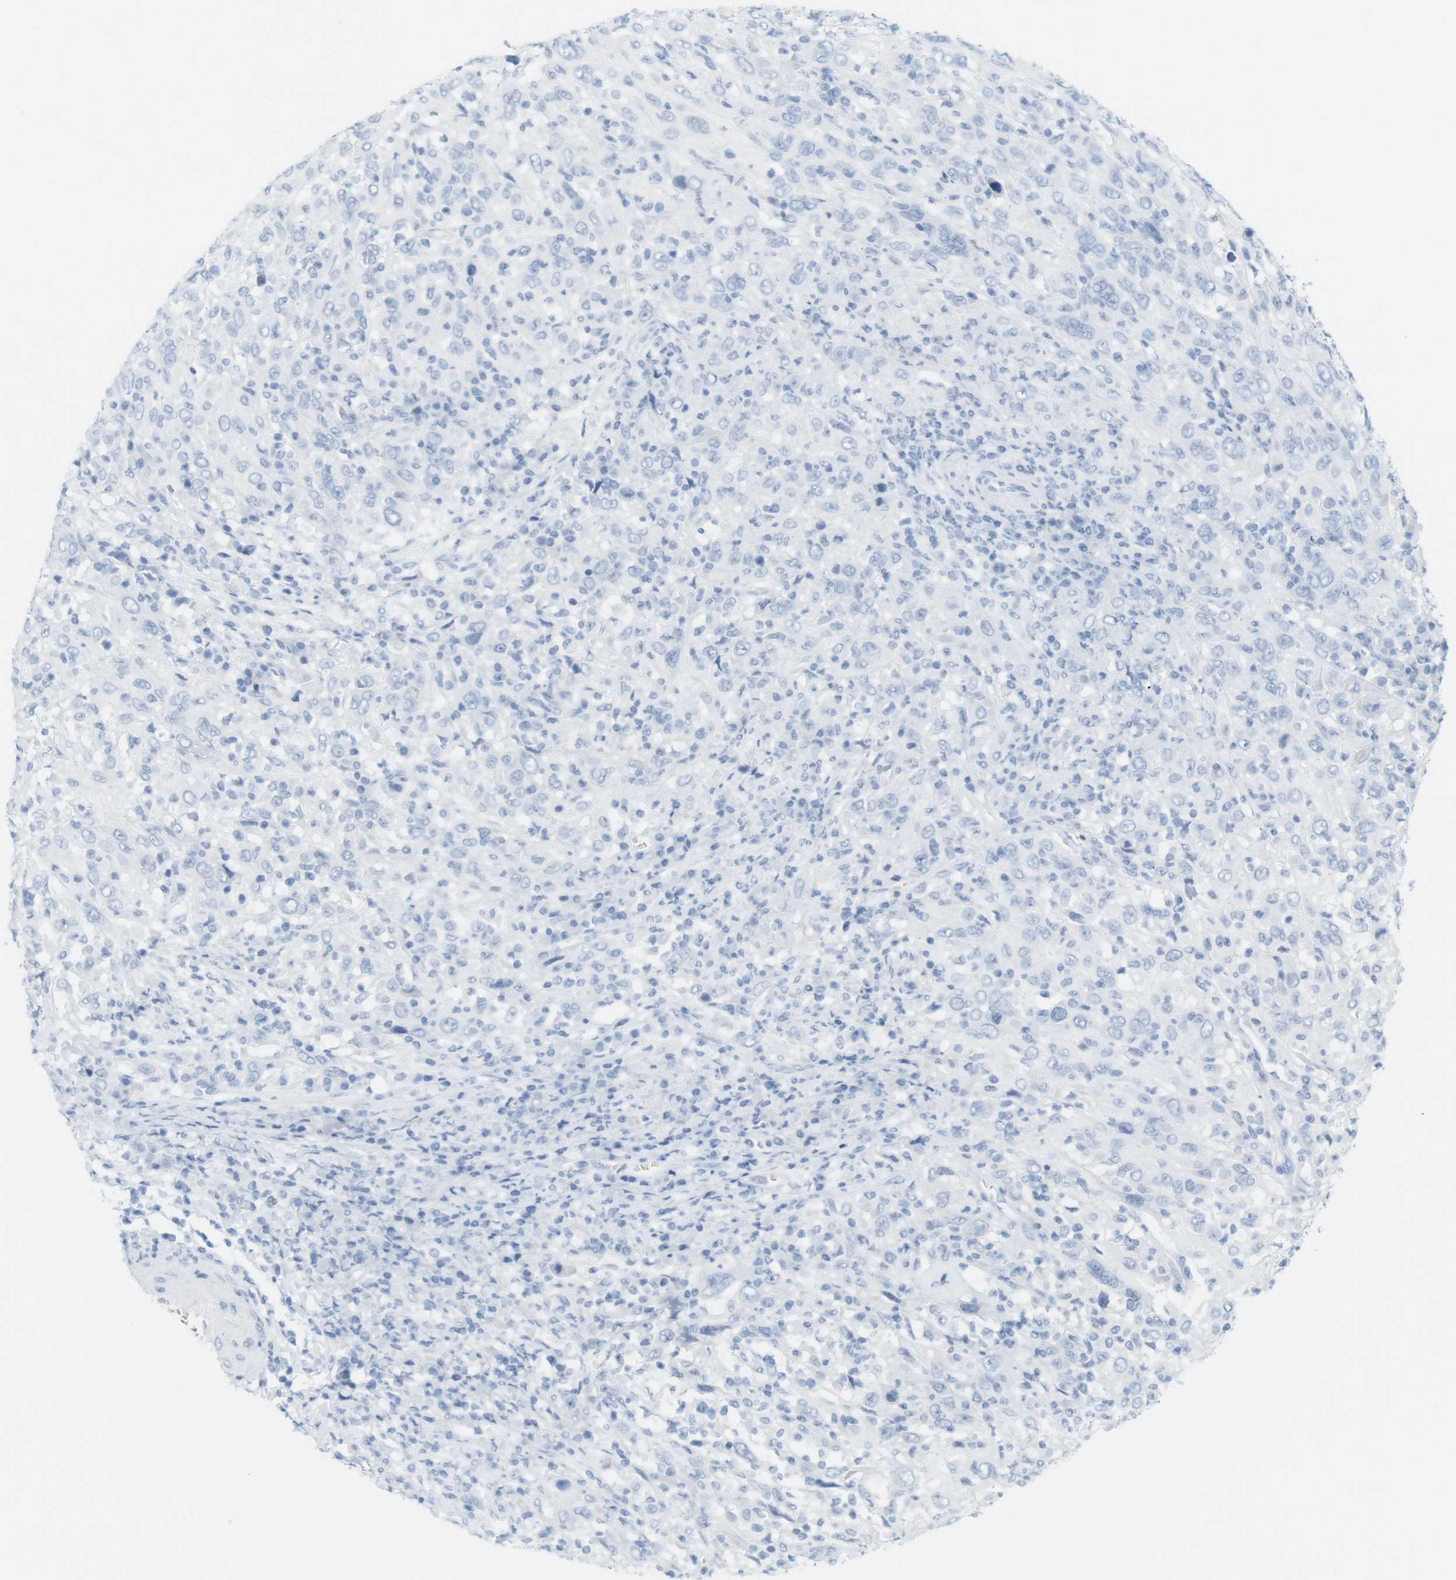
{"staining": {"intensity": "negative", "quantity": "none", "location": "none"}, "tissue": "cervical cancer", "cell_type": "Tumor cells", "image_type": "cancer", "snomed": [{"axis": "morphology", "description": "Squamous cell carcinoma, NOS"}, {"axis": "topography", "description": "Cervix"}], "caption": "Cervical squamous cell carcinoma was stained to show a protein in brown. There is no significant expression in tumor cells.", "gene": "TNNT2", "patient": {"sex": "female", "age": 46}}